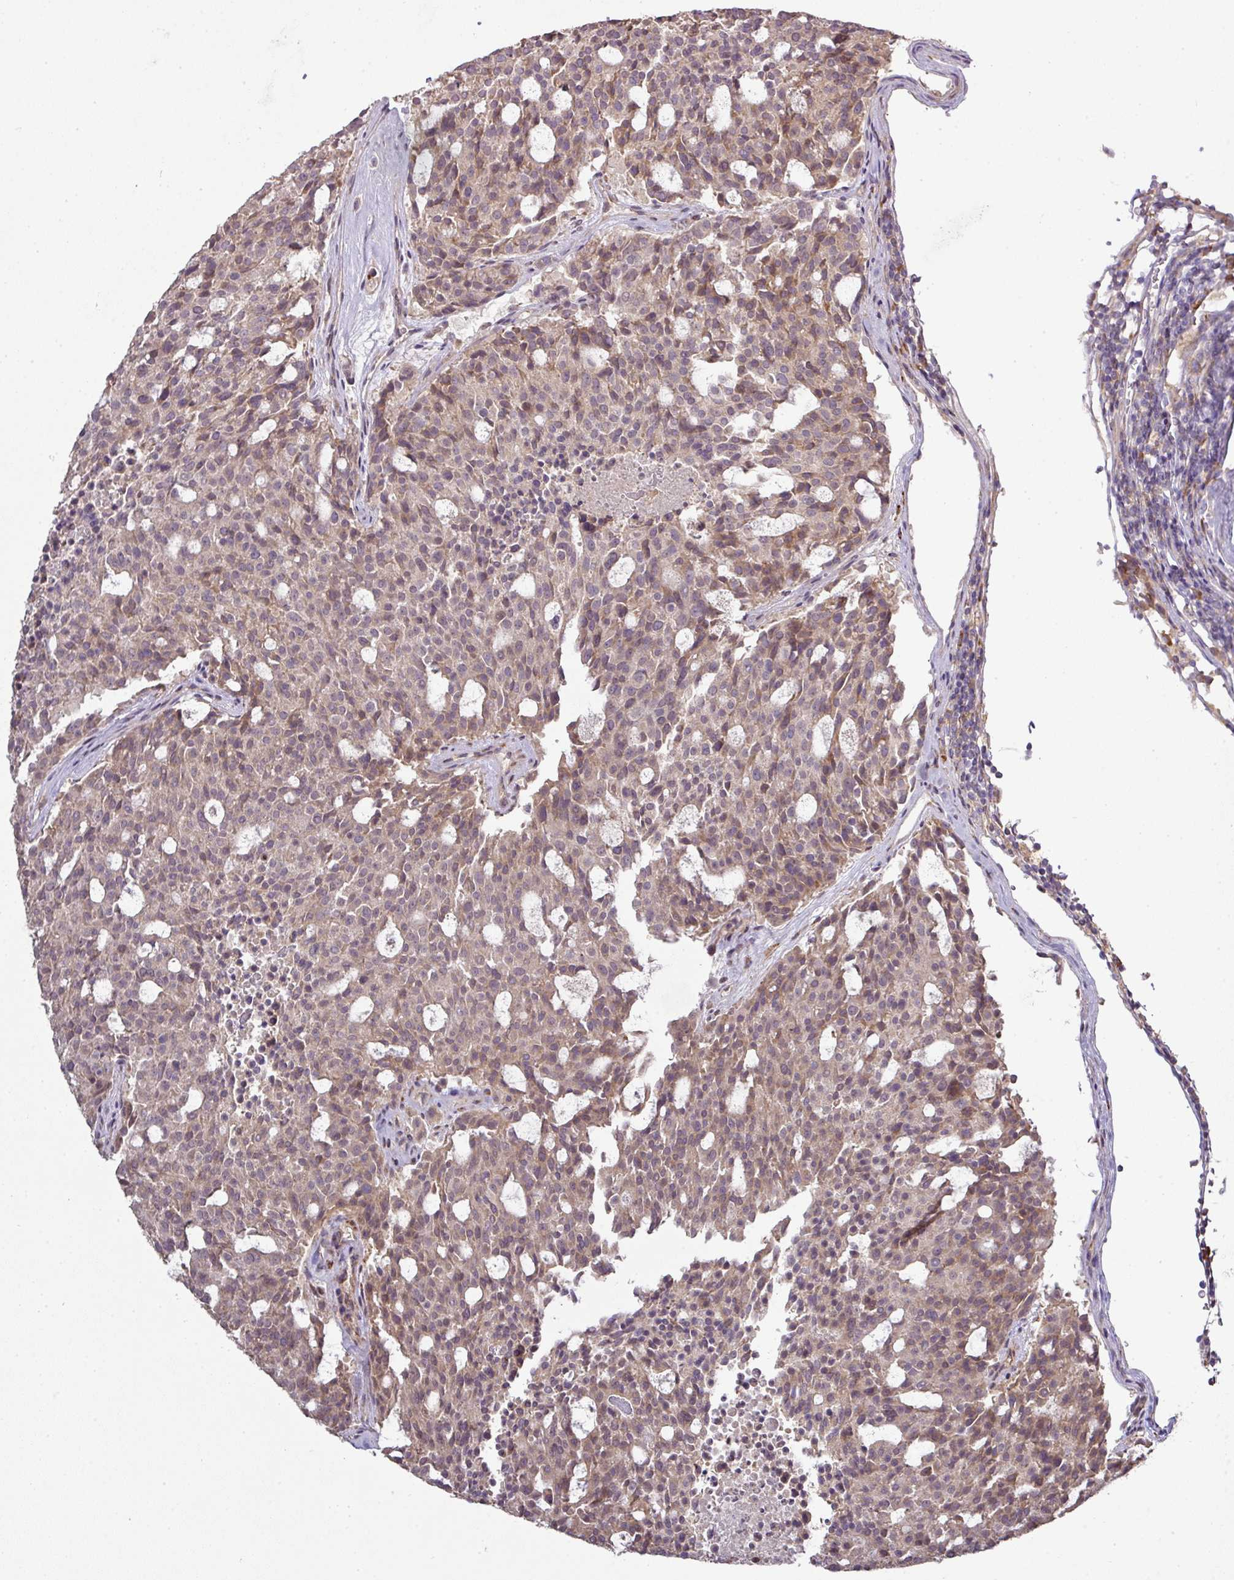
{"staining": {"intensity": "weak", "quantity": "25%-75%", "location": "cytoplasmic/membranous"}, "tissue": "carcinoid", "cell_type": "Tumor cells", "image_type": "cancer", "snomed": [{"axis": "morphology", "description": "Carcinoid, malignant, NOS"}, {"axis": "topography", "description": "Pancreas"}], "caption": "High-power microscopy captured an IHC histopathology image of malignant carcinoid, revealing weak cytoplasmic/membranous positivity in approximately 25%-75% of tumor cells.", "gene": "GALP", "patient": {"sex": "female", "age": 54}}